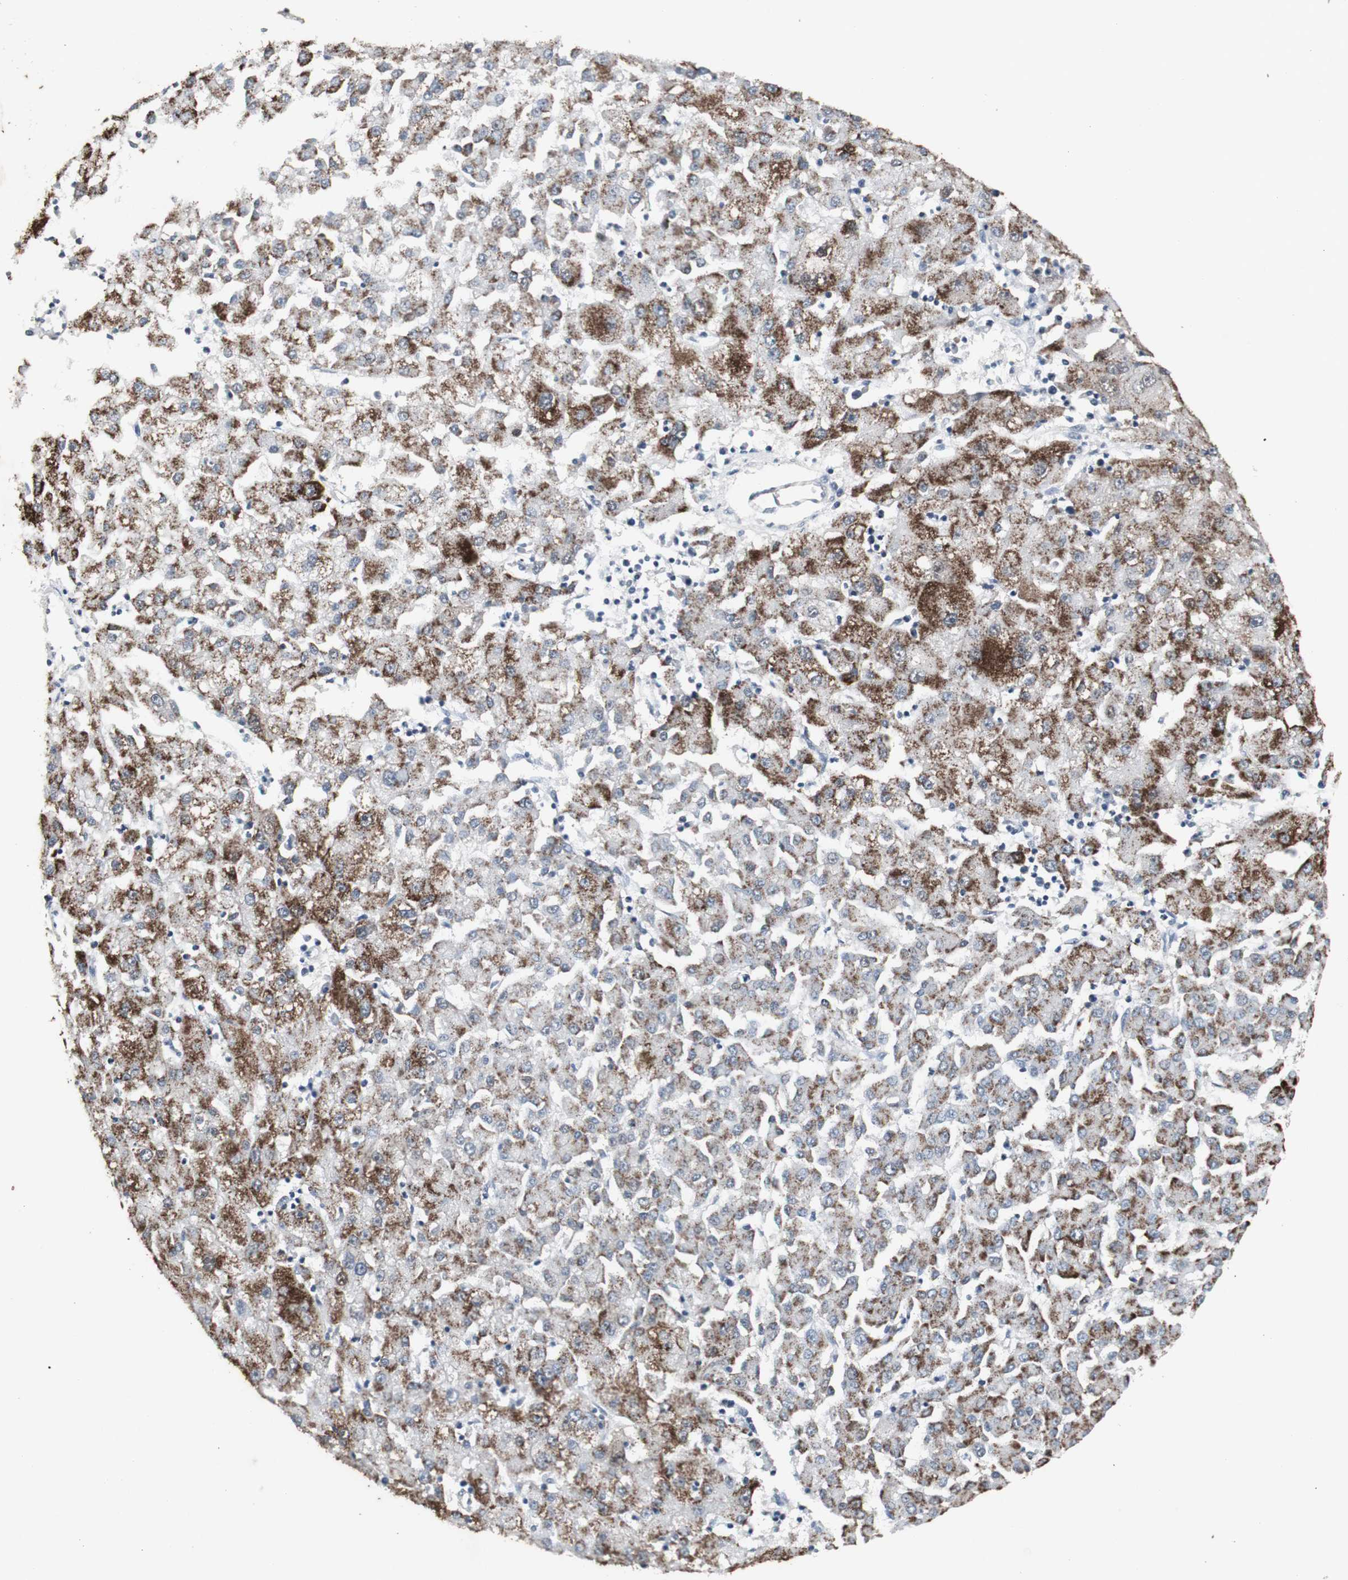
{"staining": {"intensity": "strong", "quantity": "<25%", "location": "cytoplasmic/membranous"}, "tissue": "liver cancer", "cell_type": "Tumor cells", "image_type": "cancer", "snomed": [{"axis": "morphology", "description": "Carcinoma, Hepatocellular, NOS"}, {"axis": "topography", "description": "Liver"}], "caption": "About <25% of tumor cells in liver hepatocellular carcinoma demonstrate strong cytoplasmic/membranous protein staining as visualized by brown immunohistochemical staining.", "gene": "ACAA1", "patient": {"sex": "male", "age": 72}}